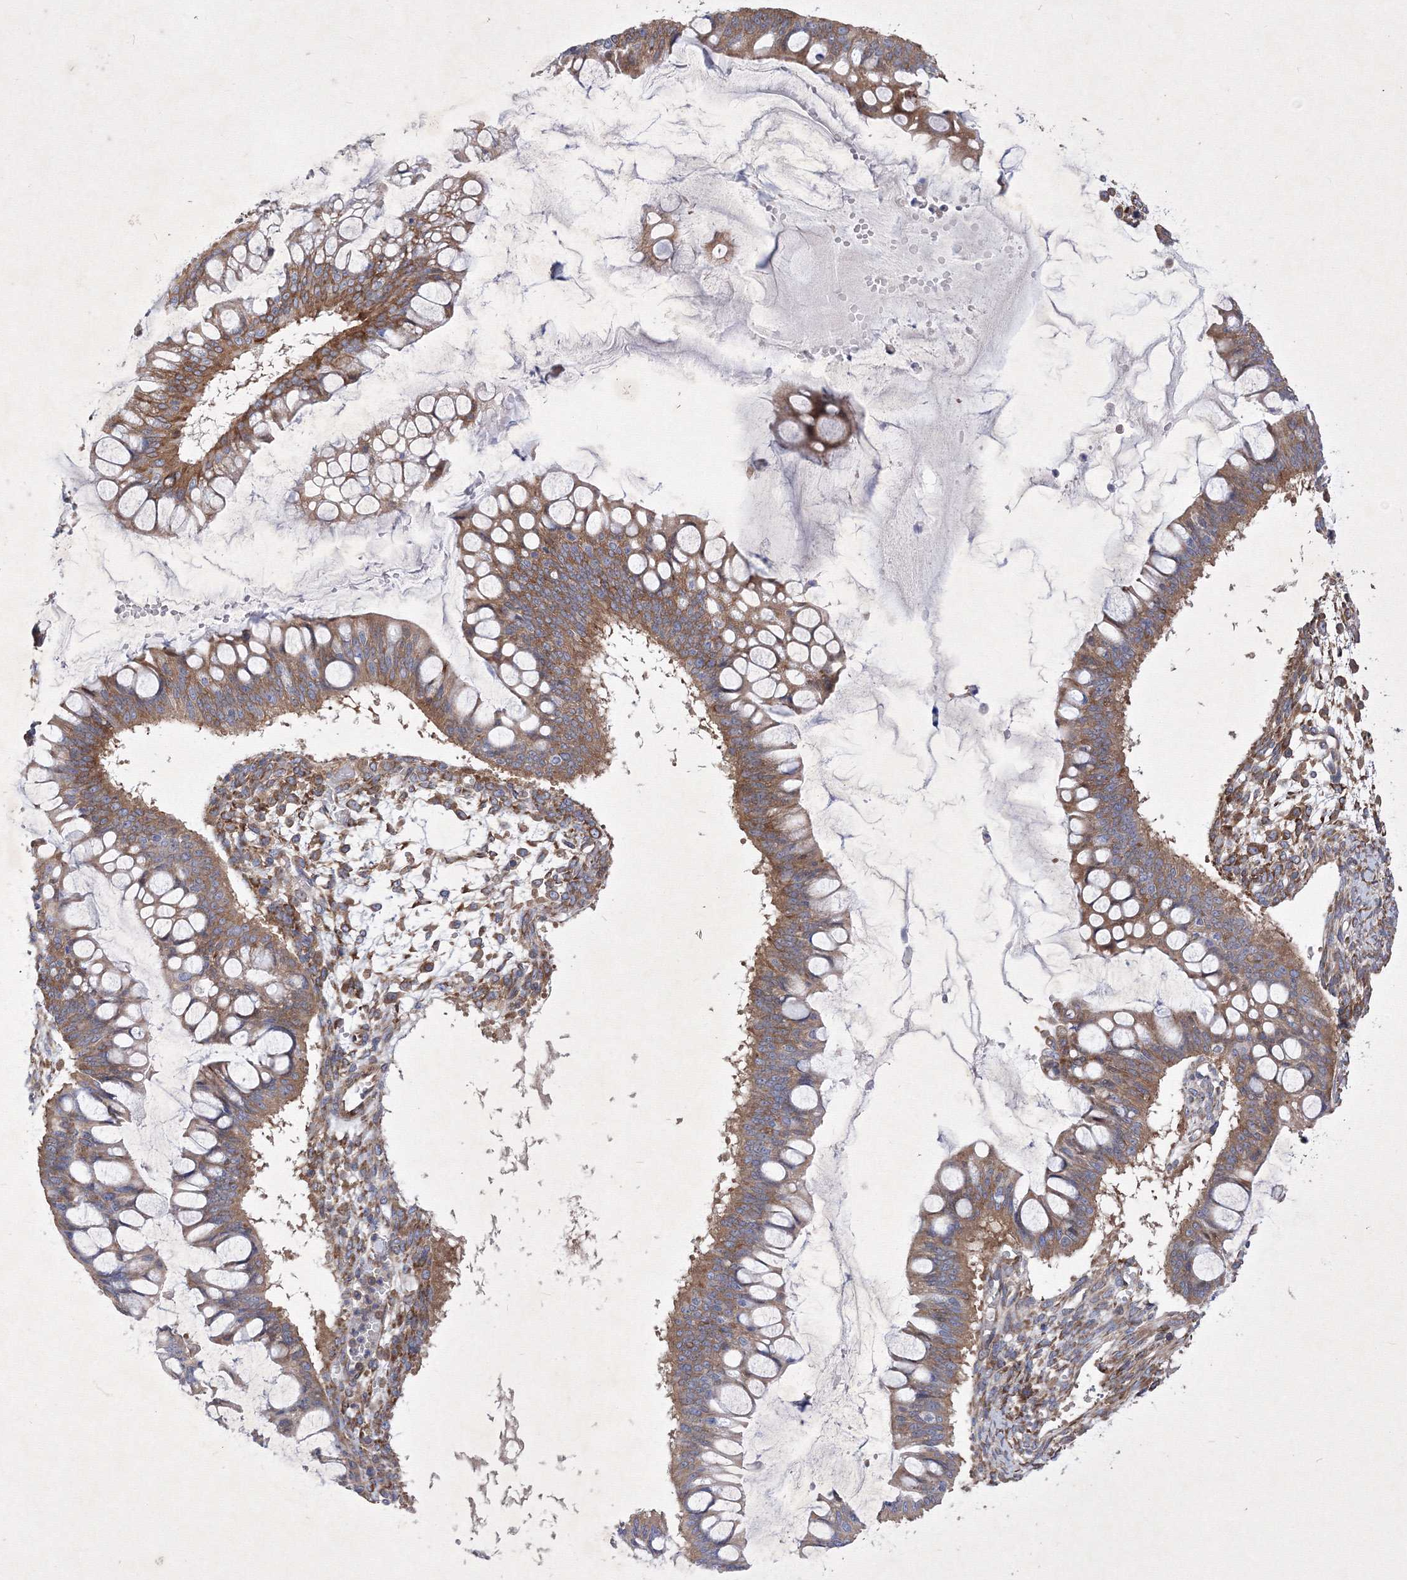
{"staining": {"intensity": "moderate", "quantity": ">75%", "location": "cytoplasmic/membranous"}, "tissue": "ovarian cancer", "cell_type": "Tumor cells", "image_type": "cancer", "snomed": [{"axis": "morphology", "description": "Cystadenocarcinoma, mucinous, NOS"}, {"axis": "topography", "description": "Ovary"}], "caption": "Protein staining by IHC demonstrates moderate cytoplasmic/membranous positivity in approximately >75% of tumor cells in mucinous cystadenocarcinoma (ovarian).", "gene": "SNX18", "patient": {"sex": "female", "age": 73}}